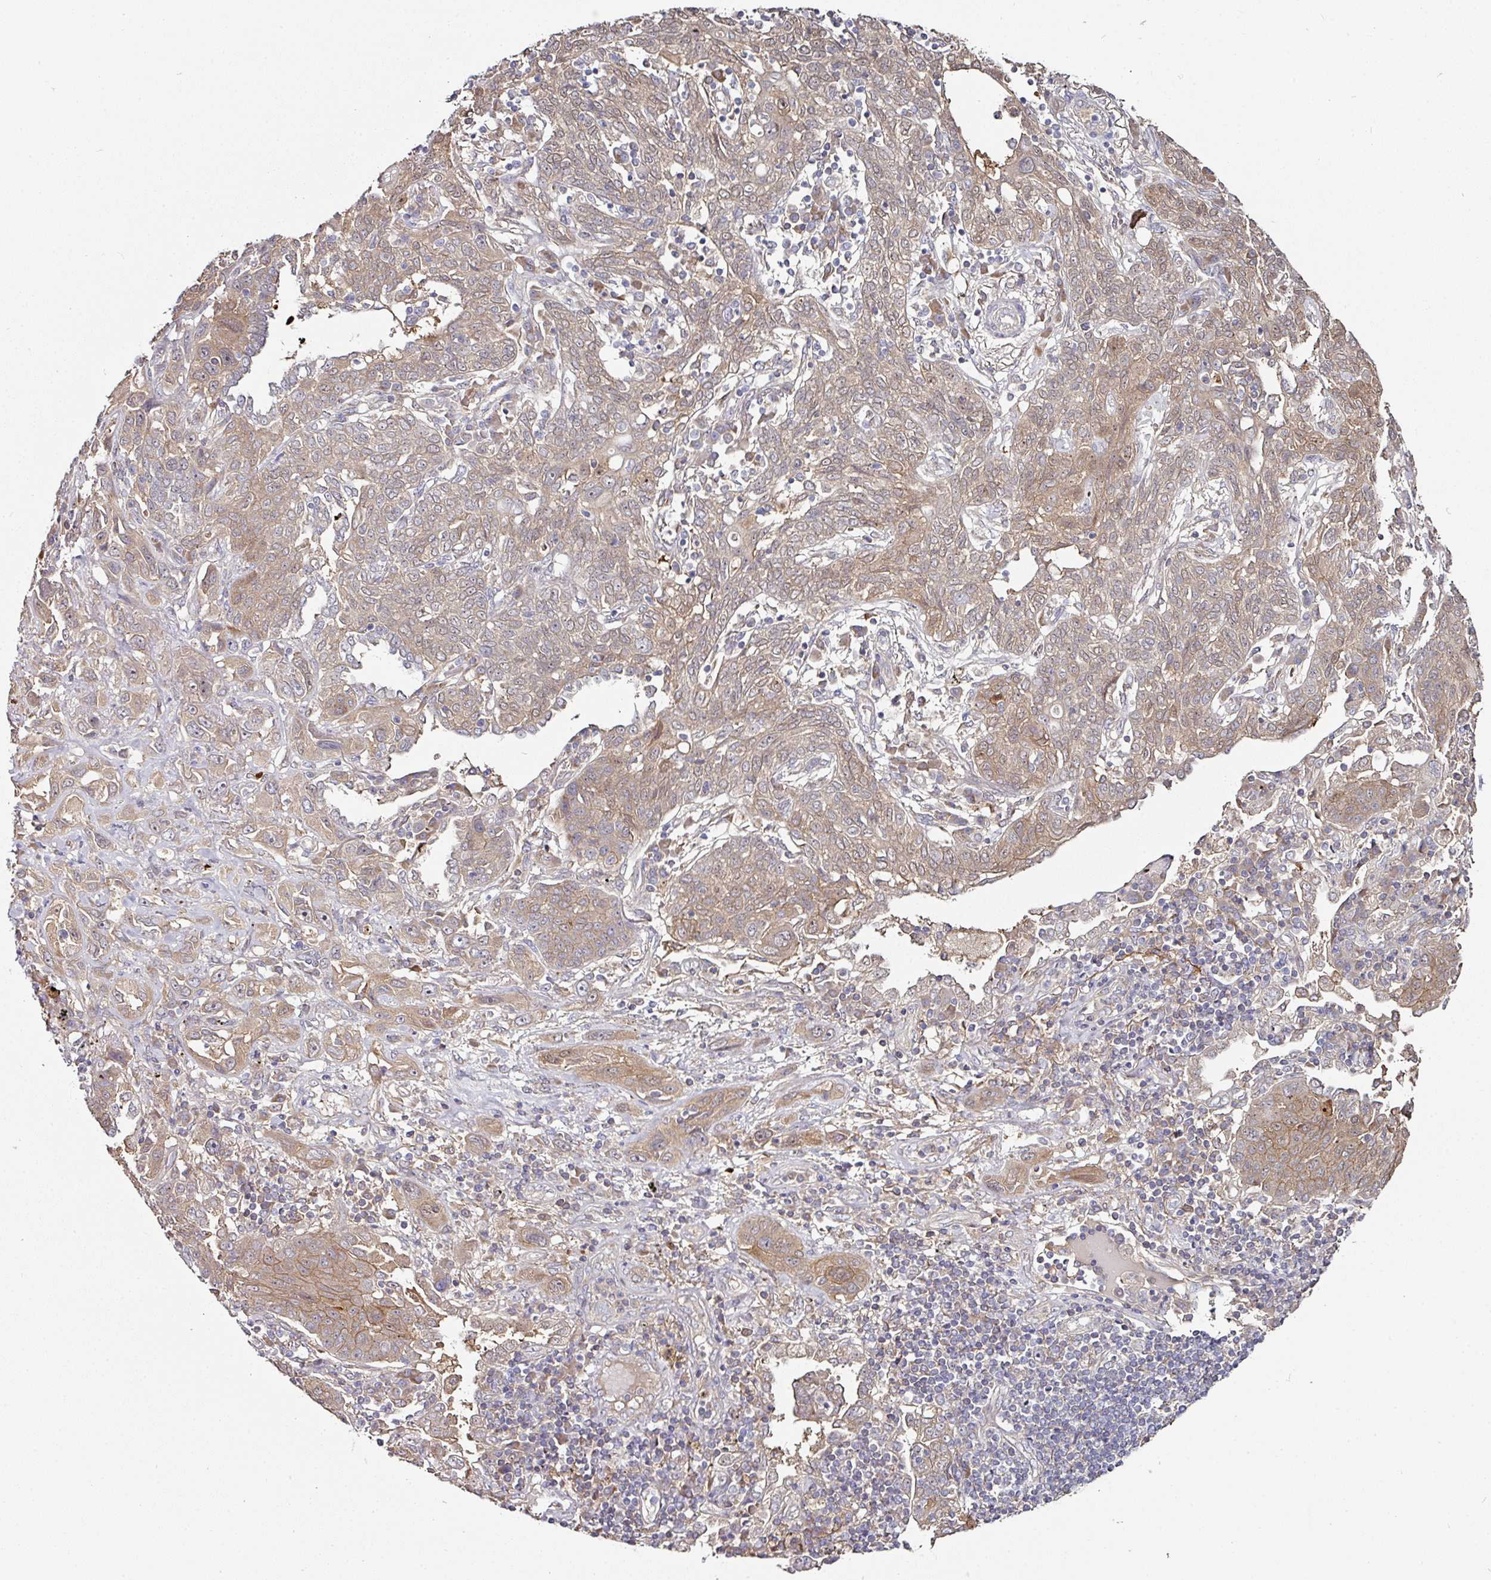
{"staining": {"intensity": "weak", "quantity": ">75%", "location": "cytoplasmic/membranous"}, "tissue": "lung cancer", "cell_type": "Tumor cells", "image_type": "cancer", "snomed": [{"axis": "morphology", "description": "Squamous cell carcinoma, NOS"}, {"axis": "topography", "description": "Lung"}], "caption": "Tumor cells demonstrate weak cytoplasmic/membranous positivity in about >75% of cells in lung squamous cell carcinoma.", "gene": "CTDSP2", "patient": {"sex": "female", "age": 70}}